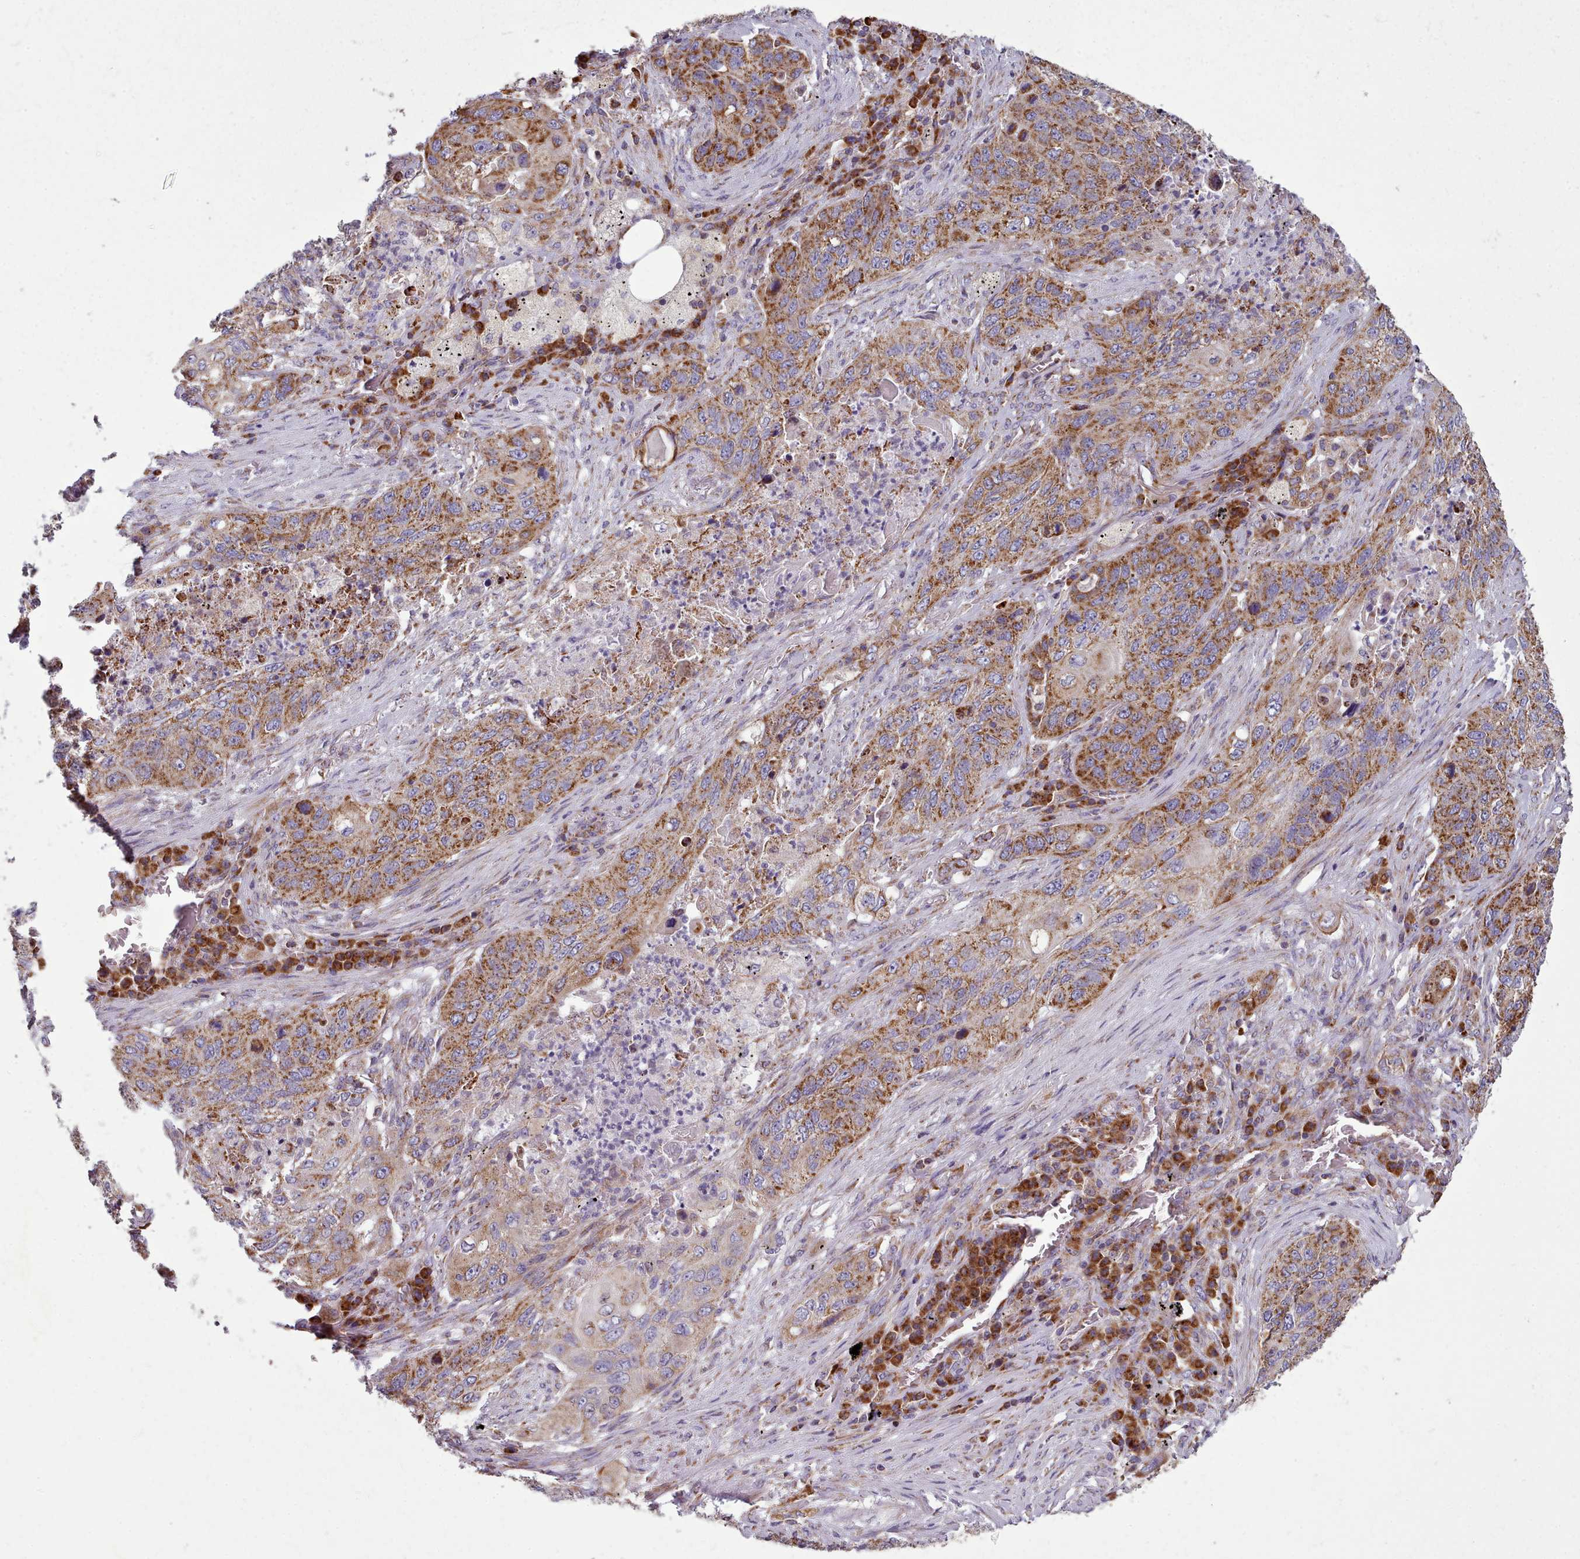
{"staining": {"intensity": "strong", "quantity": ">75%", "location": "cytoplasmic/membranous"}, "tissue": "lung cancer", "cell_type": "Tumor cells", "image_type": "cancer", "snomed": [{"axis": "morphology", "description": "Squamous cell carcinoma, NOS"}, {"axis": "topography", "description": "Lung"}], "caption": "This histopathology image demonstrates immunohistochemistry staining of lung squamous cell carcinoma, with high strong cytoplasmic/membranous staining in about >75% of tumor cells.", "gene": "SRP54", "patient": {"sex": "female", "age": 63}}